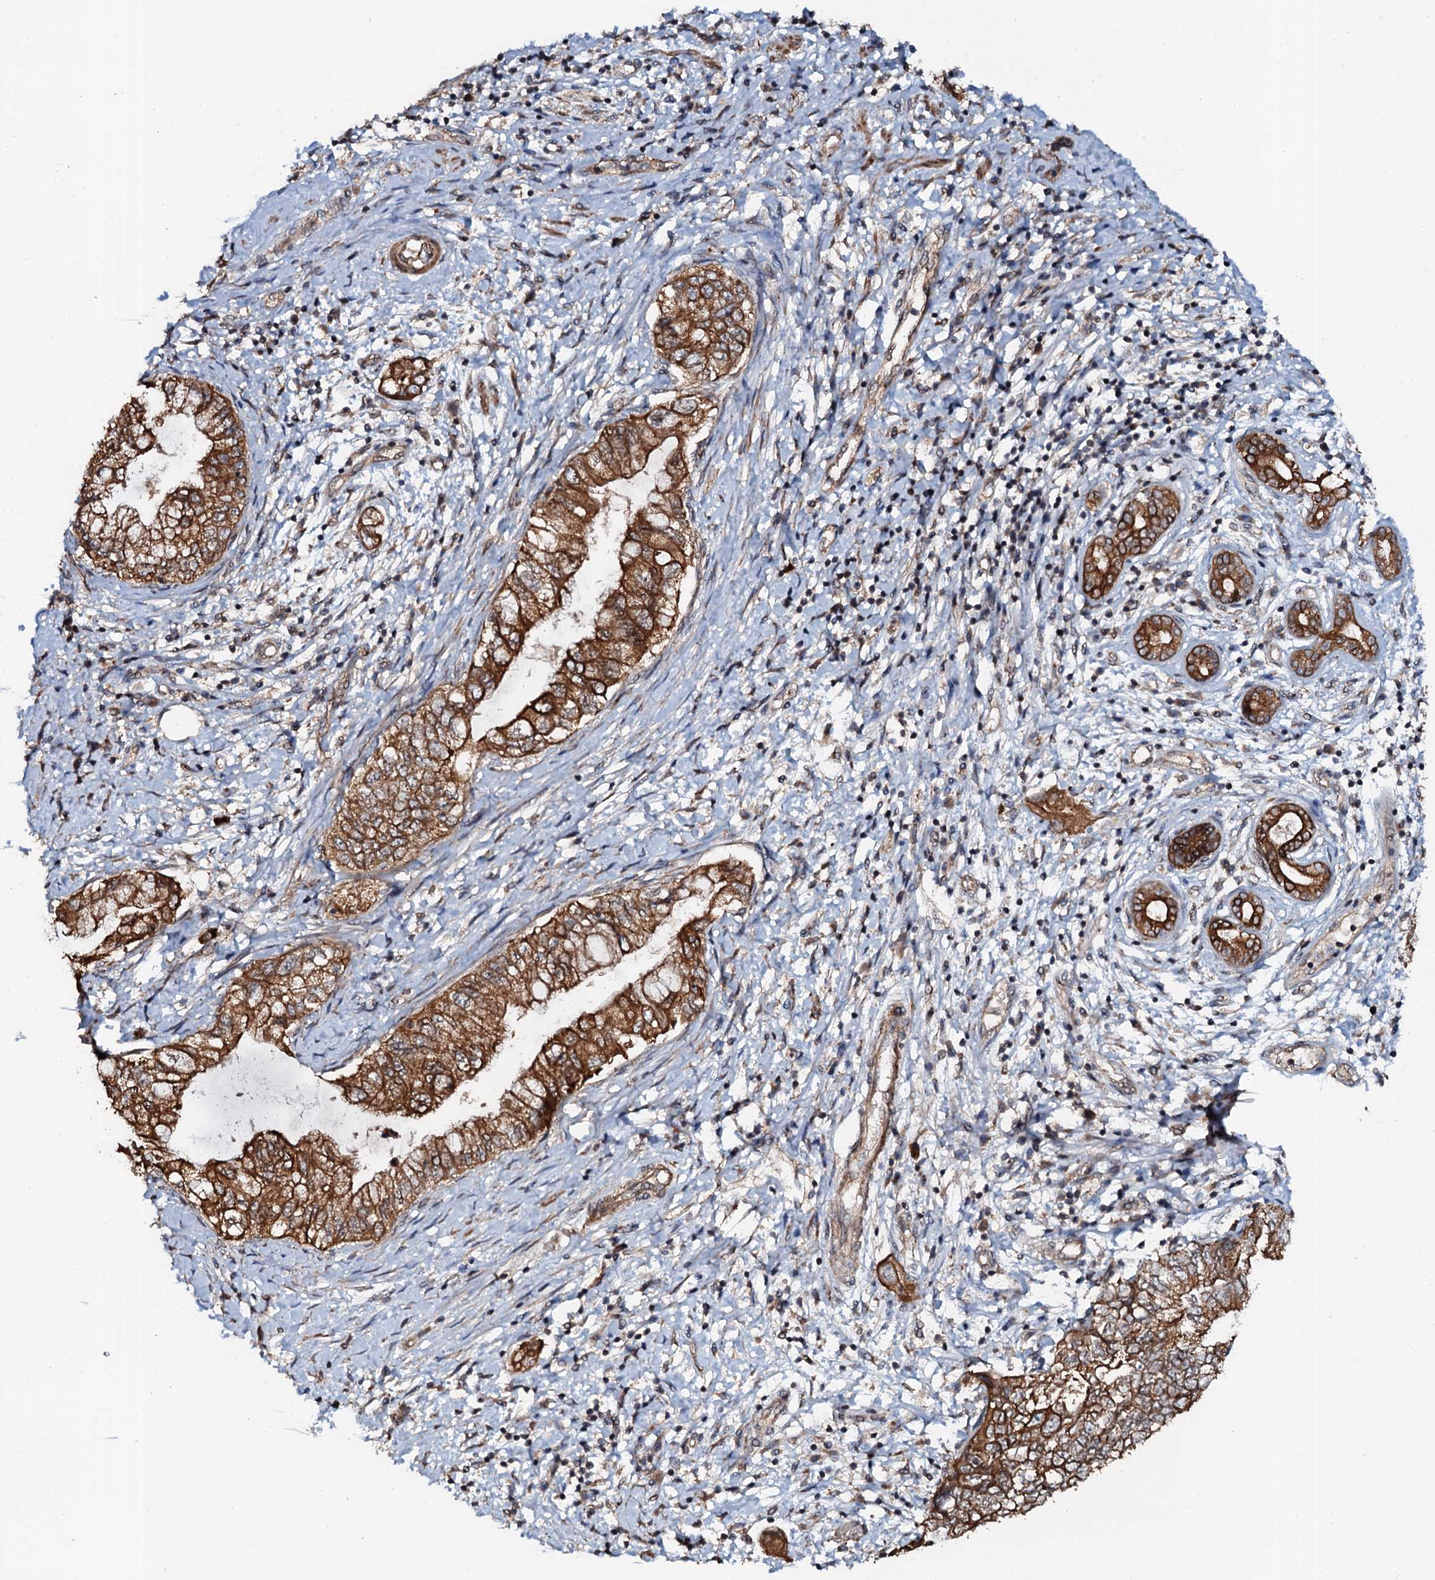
{"staining": {"intensity": "strong", "quantity": ">75%", "location": "cytoplasmic/membranous"}, "tissue": "pancreatic cancer", "cell_type": "Tumor cells", "image_type": "cancer", "snomed": [{"axis": "morphology", "description": "Adenocarcinoma, NOS"}, {"axis": "topography", "description": "Pancreas"}], "caption": "Pancreatic adenocarcinoma stained with IHC displays strong cytoplasmic/membranous expression in about >75% of tumor cells.", "gene": "GLCE", "patient": {"sex": "female", "age": 73}}